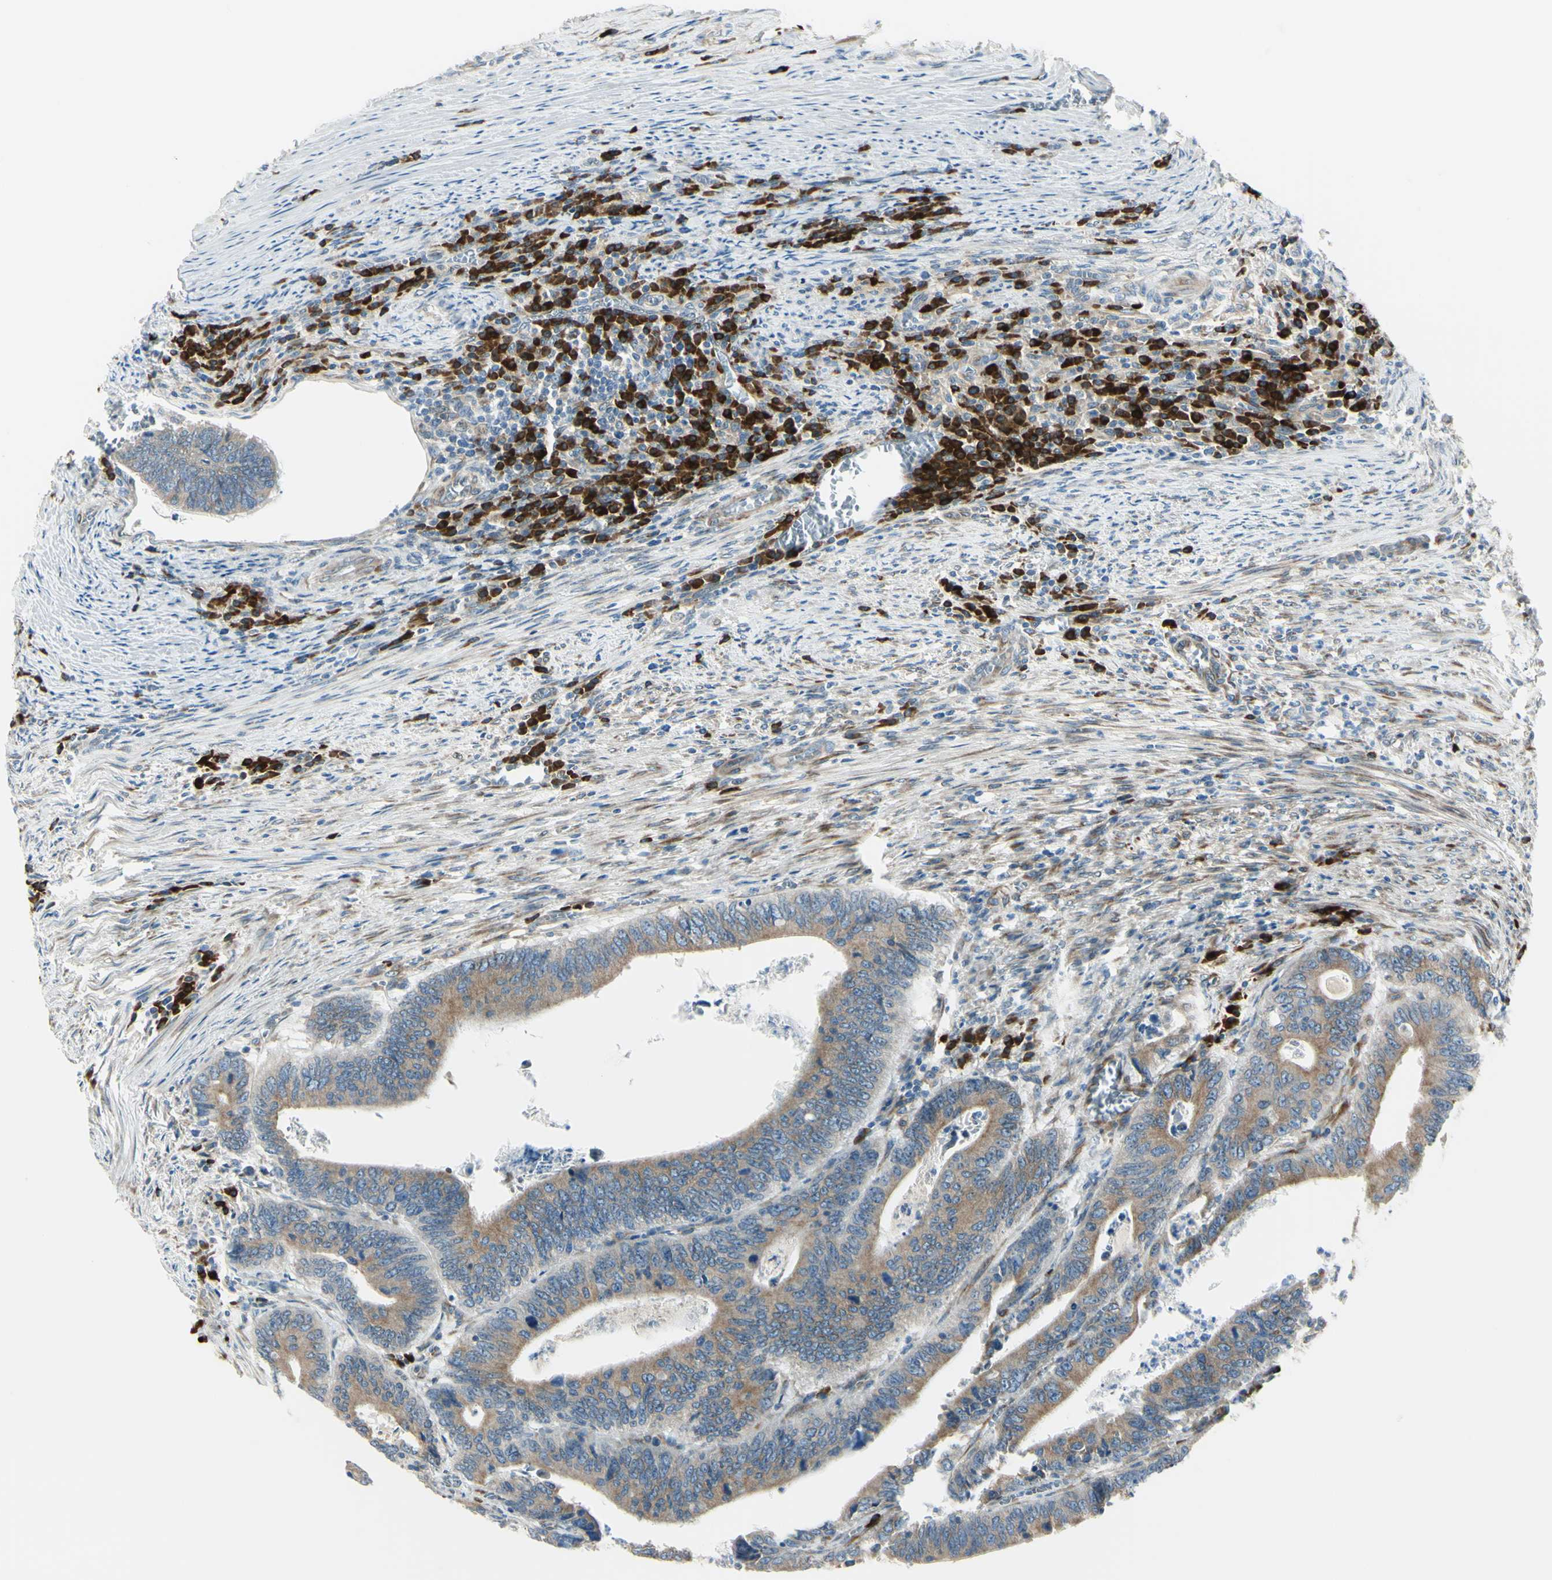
{"staining": {"intensity": "weak", "quantity": ">75%", "location": "cytoplasmic/membranous"}, "tissue": "colorectal cancer", "cell_type": "Tumor cells", "image_type": "cancer", "snomed": [{"axis": "morphology", "description": "Adenocarcinoma, NOS"}, {"axis": "topography", "description": "Colon"}], "caption": "Colorectal adenocarcinoma was stained to show a protein in brown. There is low levels of weak cytoplasmic/membranous positivity in about >75% of tumor cells. (DAB = brown stain, brightfield microscopy at high magnification).", "gene": "SELENOS", "patient": {"sex": "male", "age": 72}}